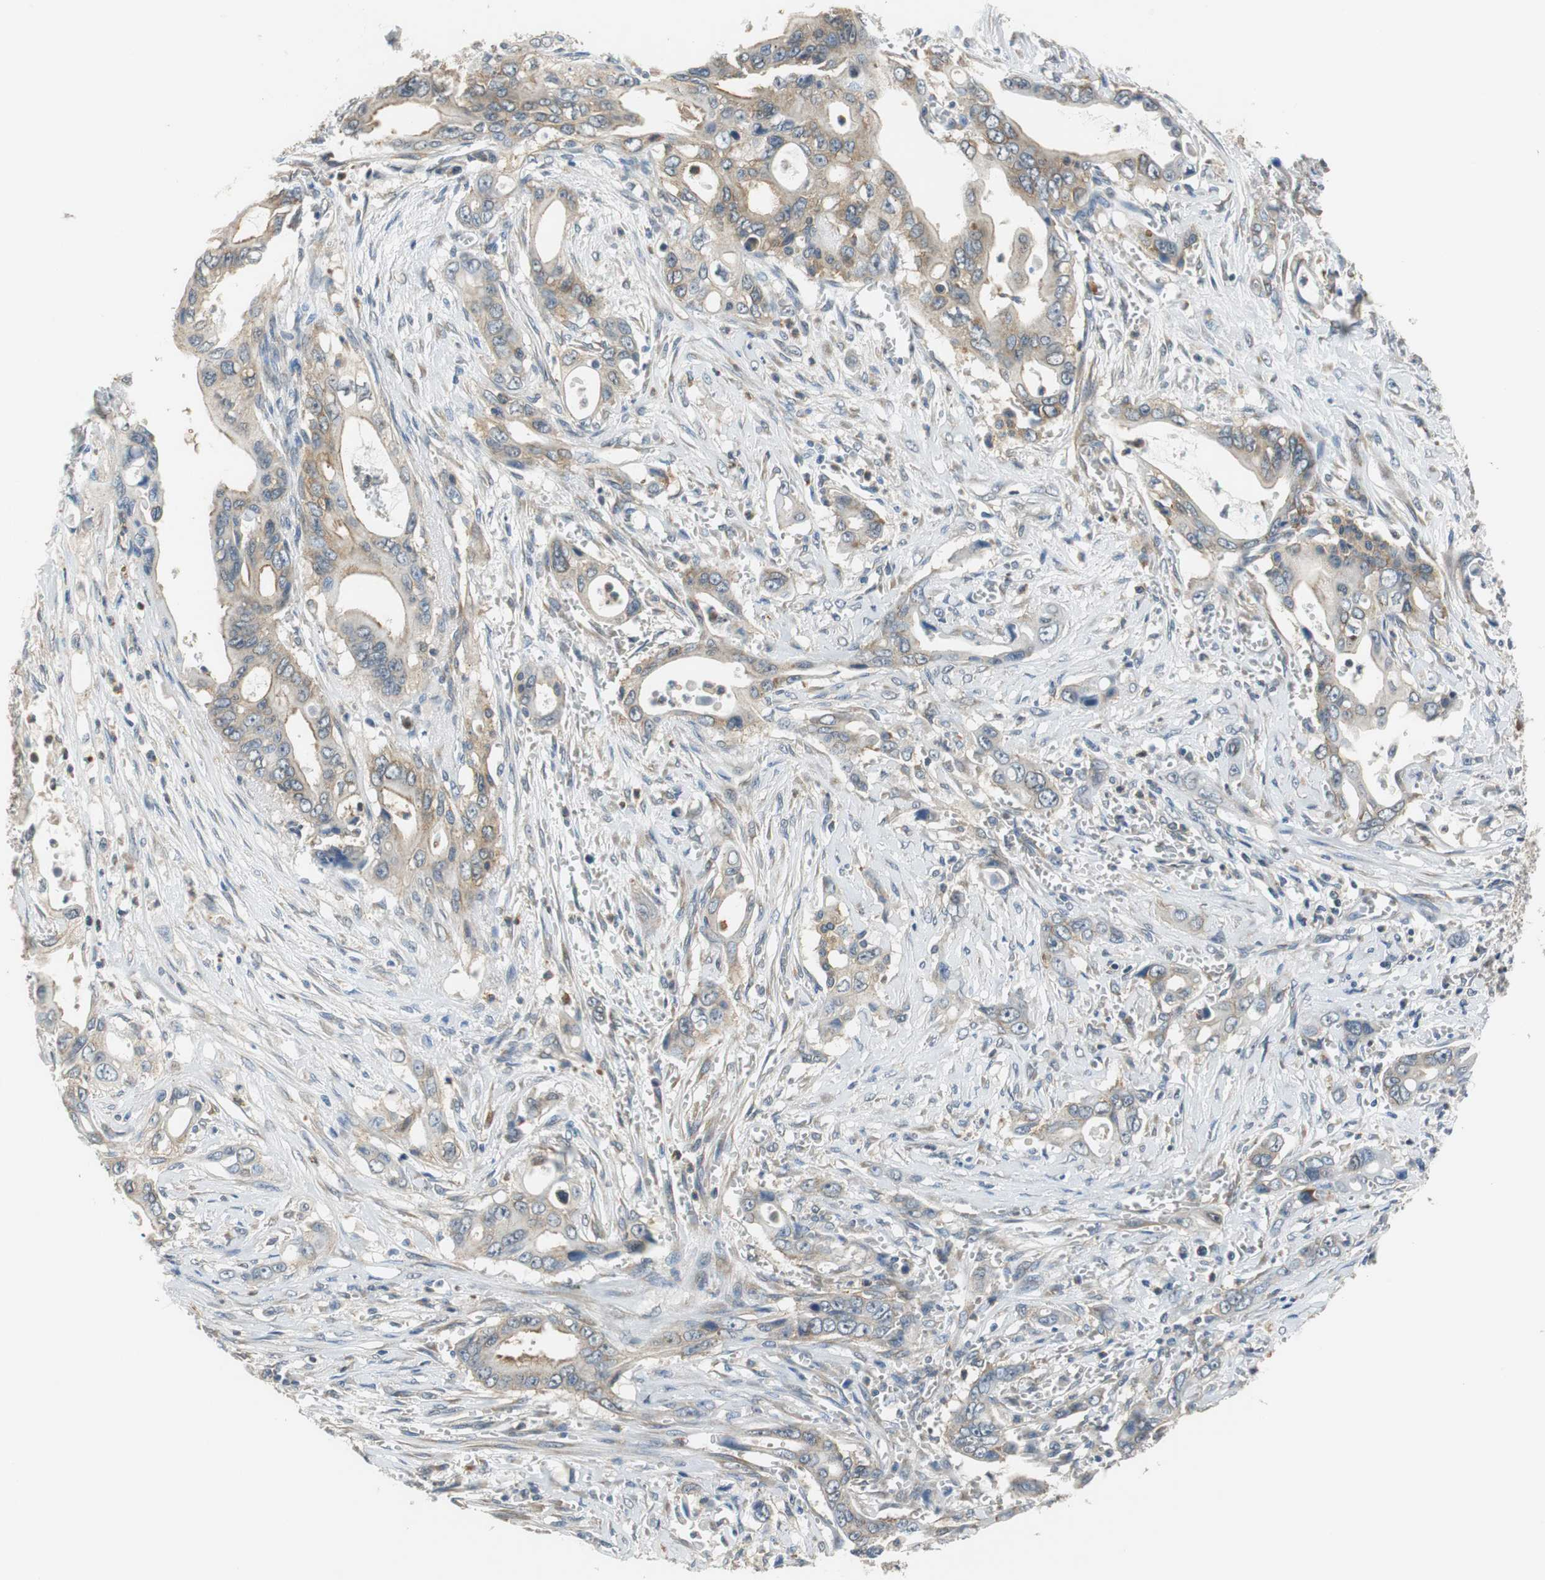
{"staining": {"intensity": "moderate", "quantity": "25%-75%", "location": "cytoplasmic/membranous"}, "tissue": "pancreatic cancer", "cell_type": "Tumor cells", "image_type": "cancer", "snomed": [{"axis": "morphology", "description": "Adenocarcinoma, NOS"}, {"axis": "topography", "description": "Pancreas"}], "caption": "Pancreatic adenocarcinoma stained with immunohistochemistry displays moderate cytoplasmic/membranous expression in approximately 25%-75% of tumor cells.", "gene": "CNOT3", "patient": {"sex": "male", "age": 59}}